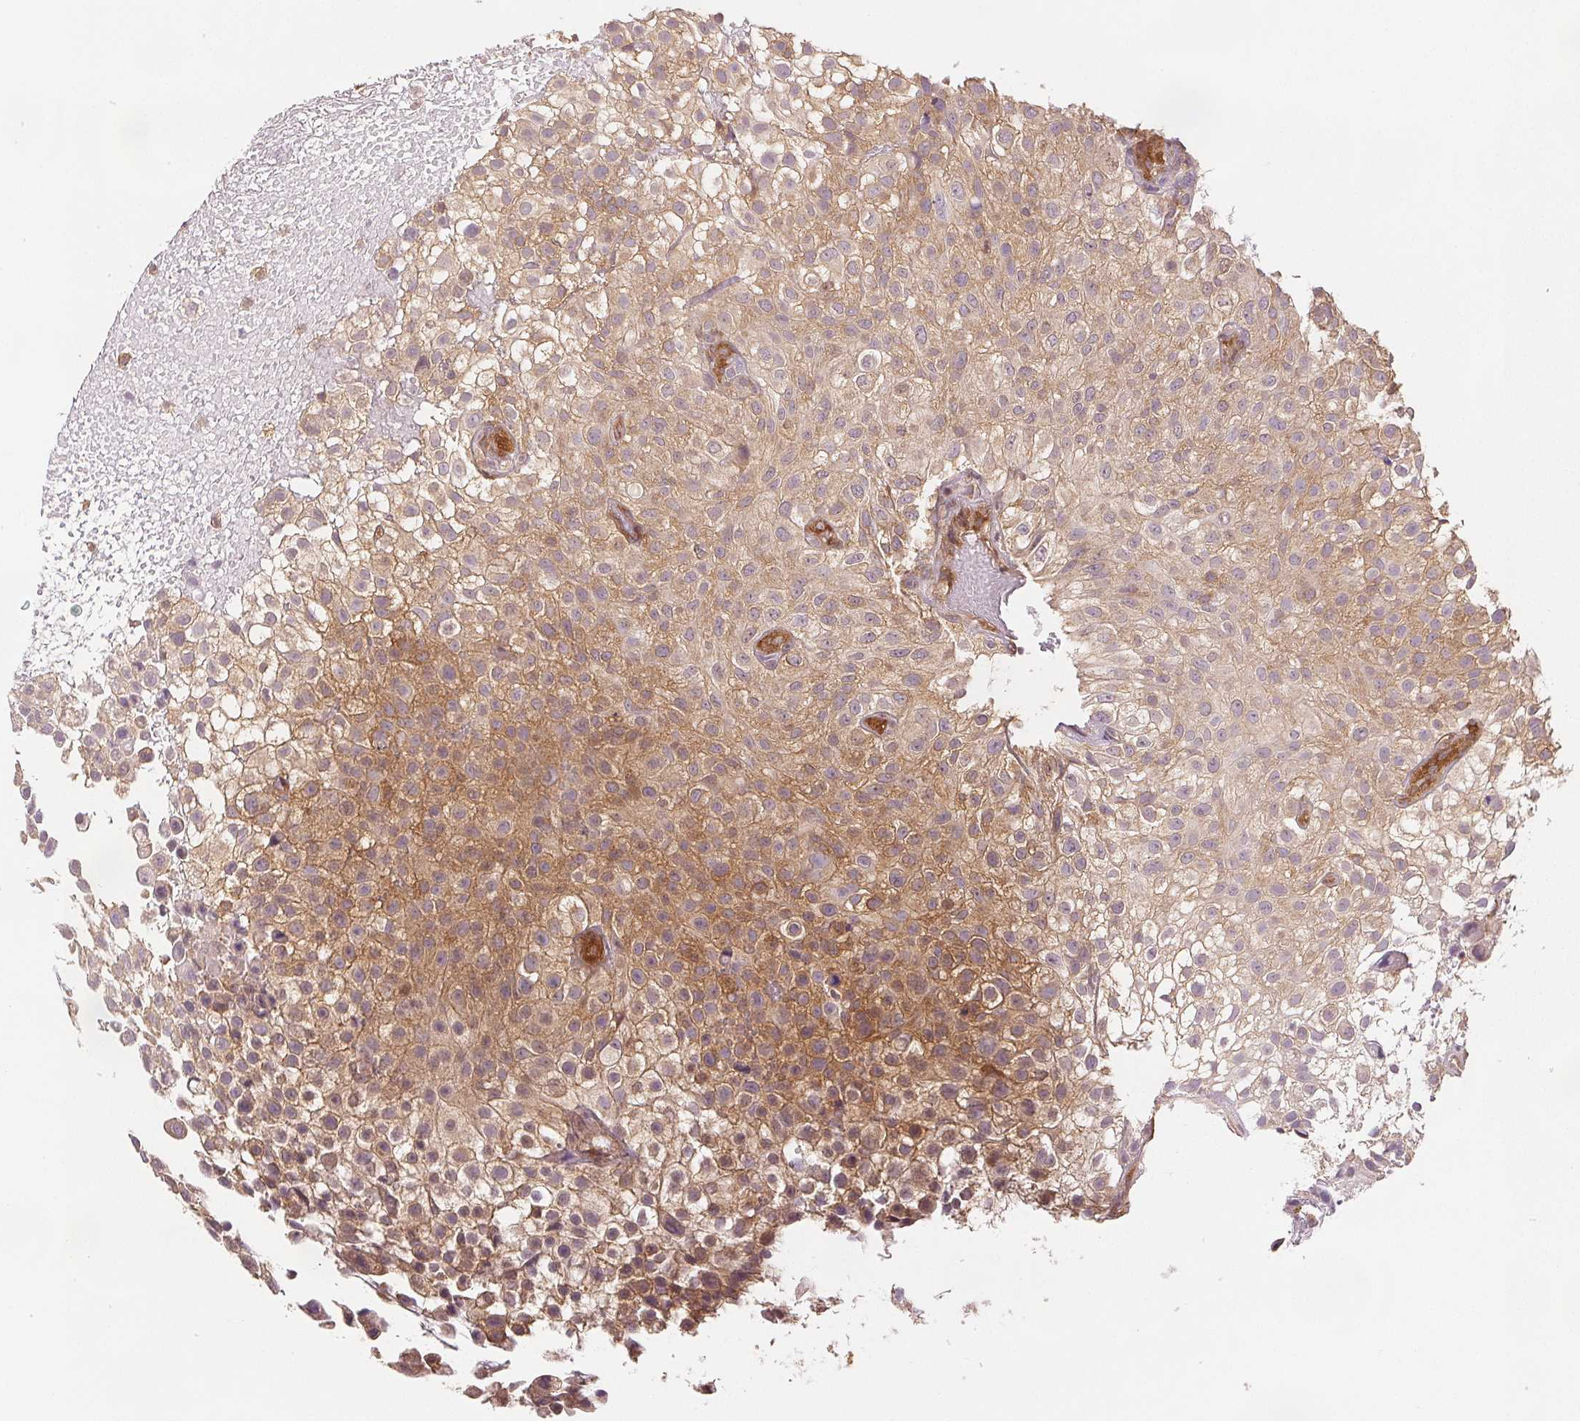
{"staining": {"intensity": "weak", "quantity": ">75%", "location": "cytoplasmic/membranous"}, "tissue": "urothelial cancer", "cell_type": "Tumor cells", "image_type": "cancer", "snomed": [{"axis": "morphology", "description": "Urothelial carcinoma, High grade"}, {"axis": "topography", "description": "Urinary bladder"}], "caption": "Human urothelial cancer stained for a protein (brown) reveals weak cytoplasmic/membranous positive positivity in about >75% of tumor cells.", "gene": "DIAPH2", "patient": {"sex": "male", "age": 56}}